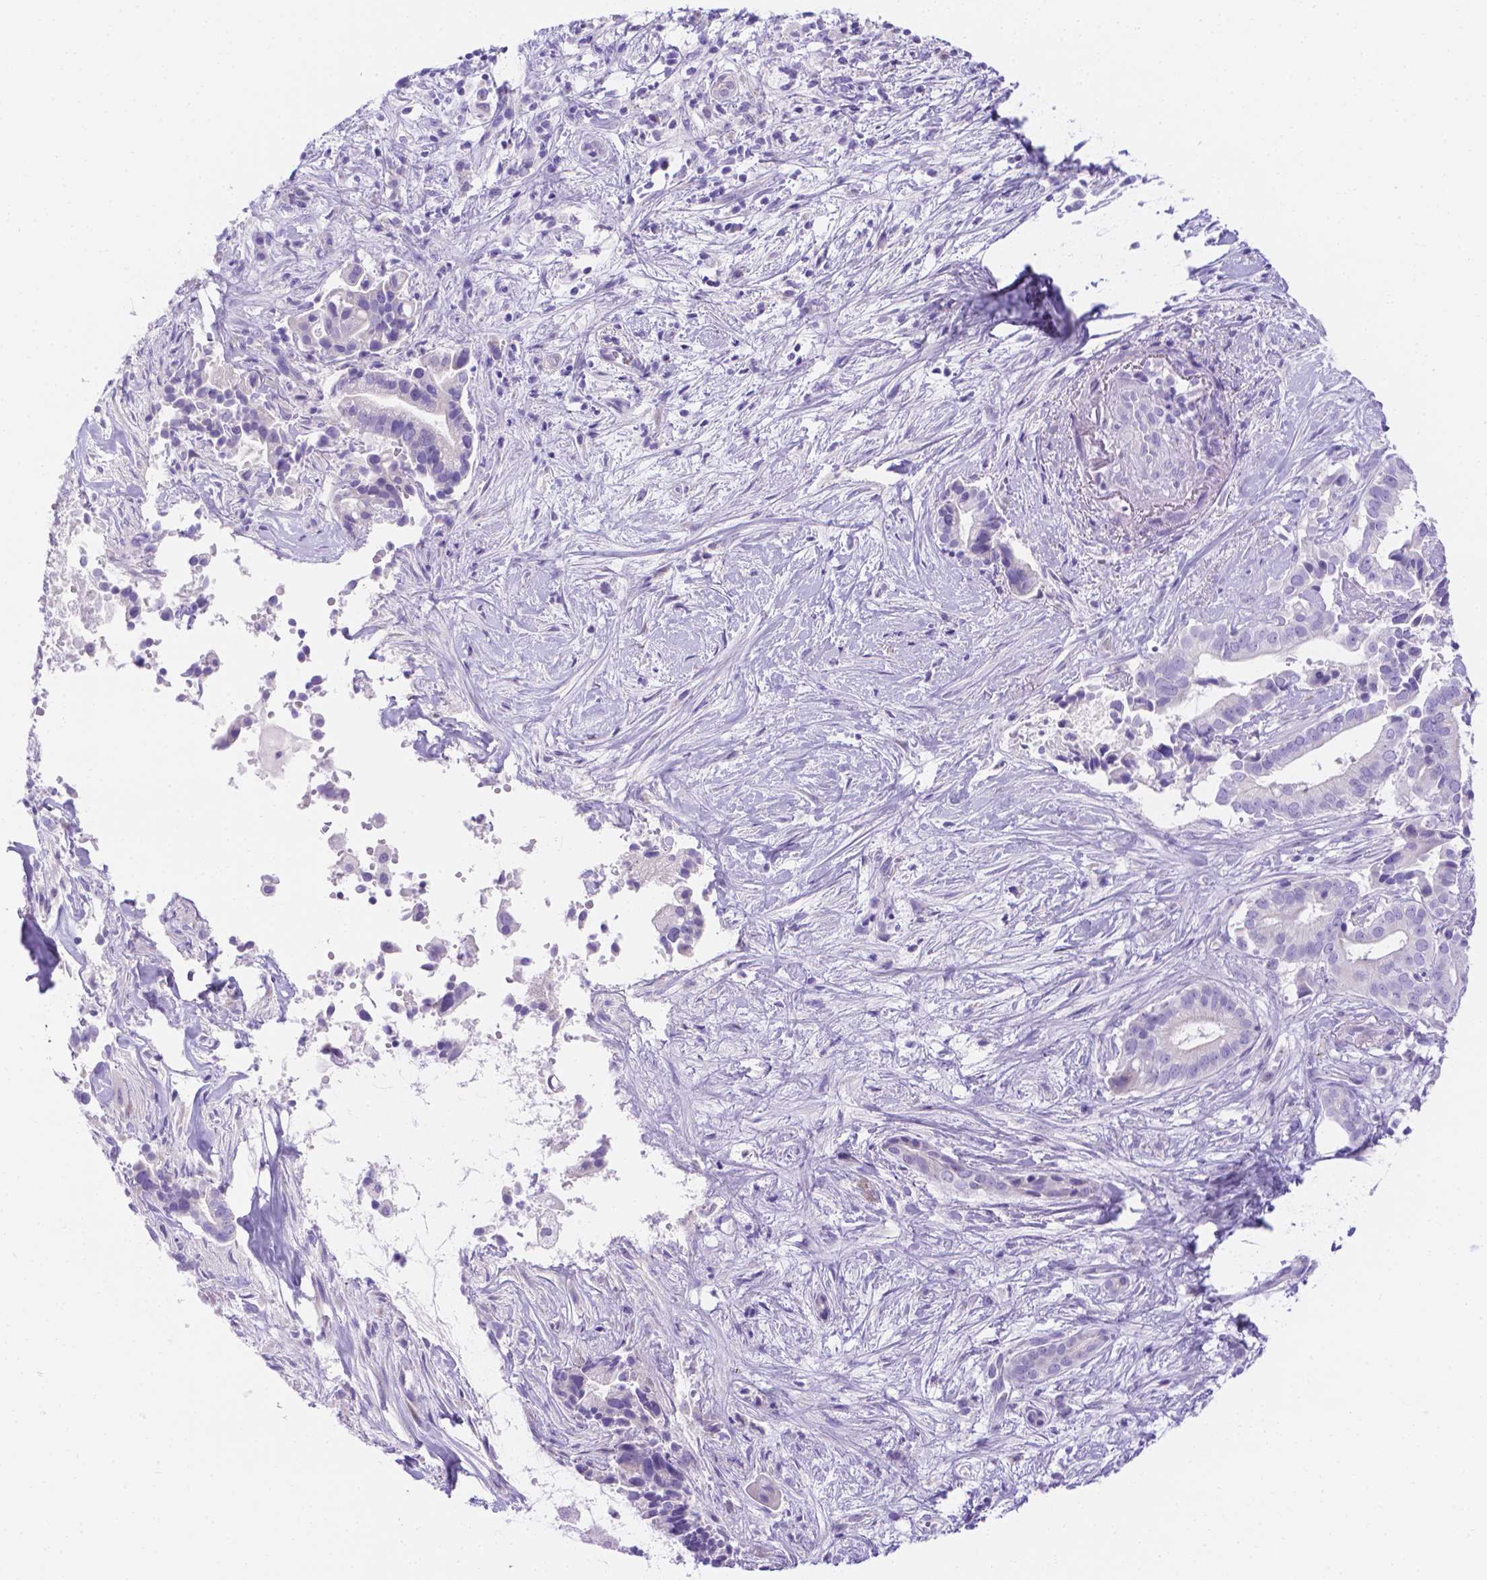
{"staining": {"intensity": "negative", "quantity": "none", "location": "none"}, "tissue": "pancreatic cancer", "cell_type": "Tumor cells", "image_type": "cancer", "snomed": [{"axis": "morphology", "description": "Adenocarcinoma, NOS"}, {"axis": "topography", "description": "Pancreas"}], "caption": "Tumor cells are negative for brown protein staining in pancreatic adenocarcinoma.", "gene": "MLN", "patient": {"sex": "male", "age": 61}}